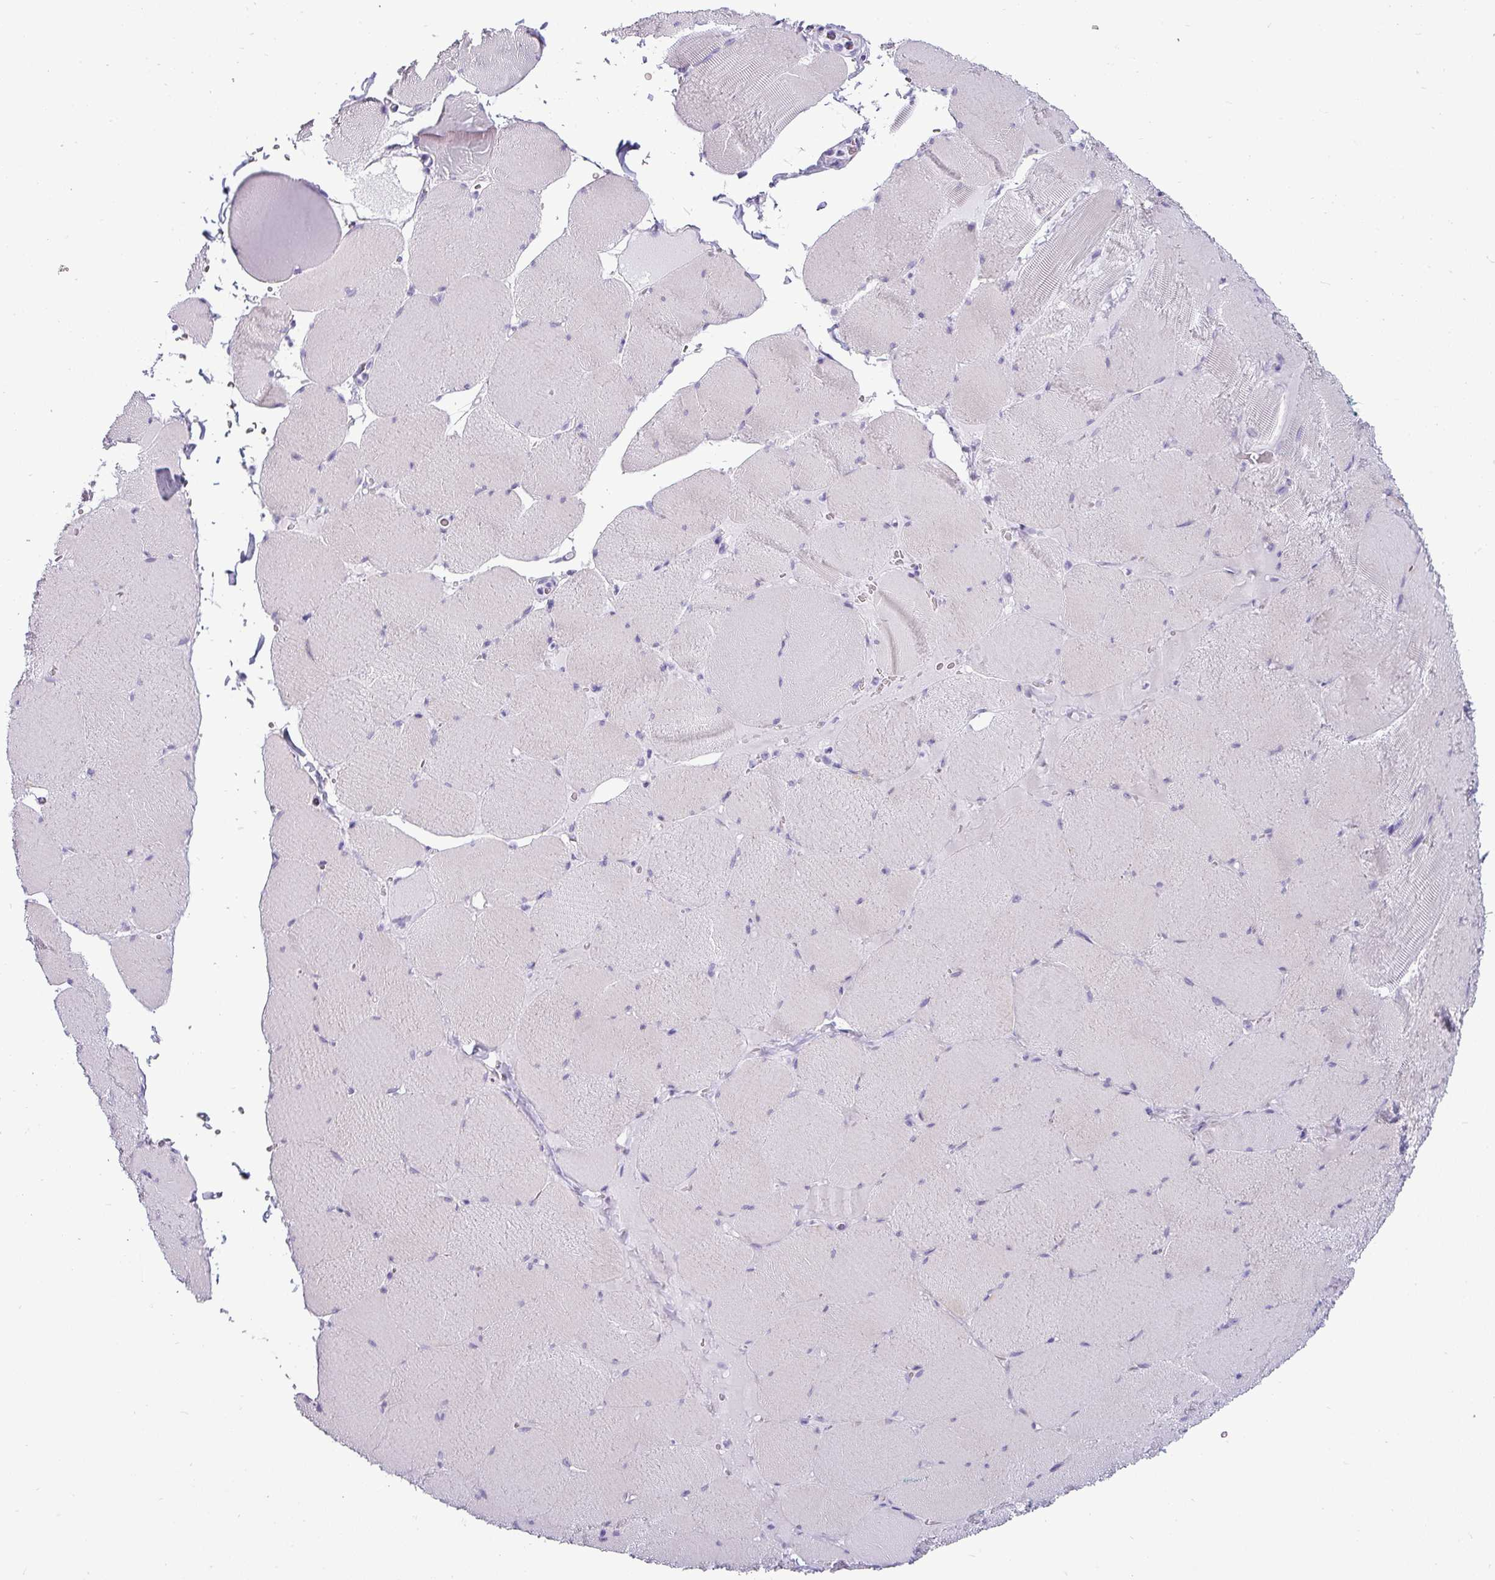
{"staining": {"intensity": "negative", "quantity": "none", "location": "none"}, "tissue": "skeletal muscle", "cell_type": "Myocytes", "image_type": "normal", "snomed": [{"axis": "morphology", "description": "Normal tissue, NOS"}, {"axis": "topography", "description": "Skeletal muscle"}, {"axis": "topography", "description": "Head-Neck"}], "caption": "Immunohistochemistry micrograph of benign skeletal muscle stained for a protein (brown), which shows no staining in myocytes. Brightfield microscopy of immunohistochemistry stained with DAB (3,3'-diaminobenzidine) (brown) and hematoxylin (blue), captured at high magnification.", "gene": "VCX2", "patient": {"sex": "male", "age": 66}}